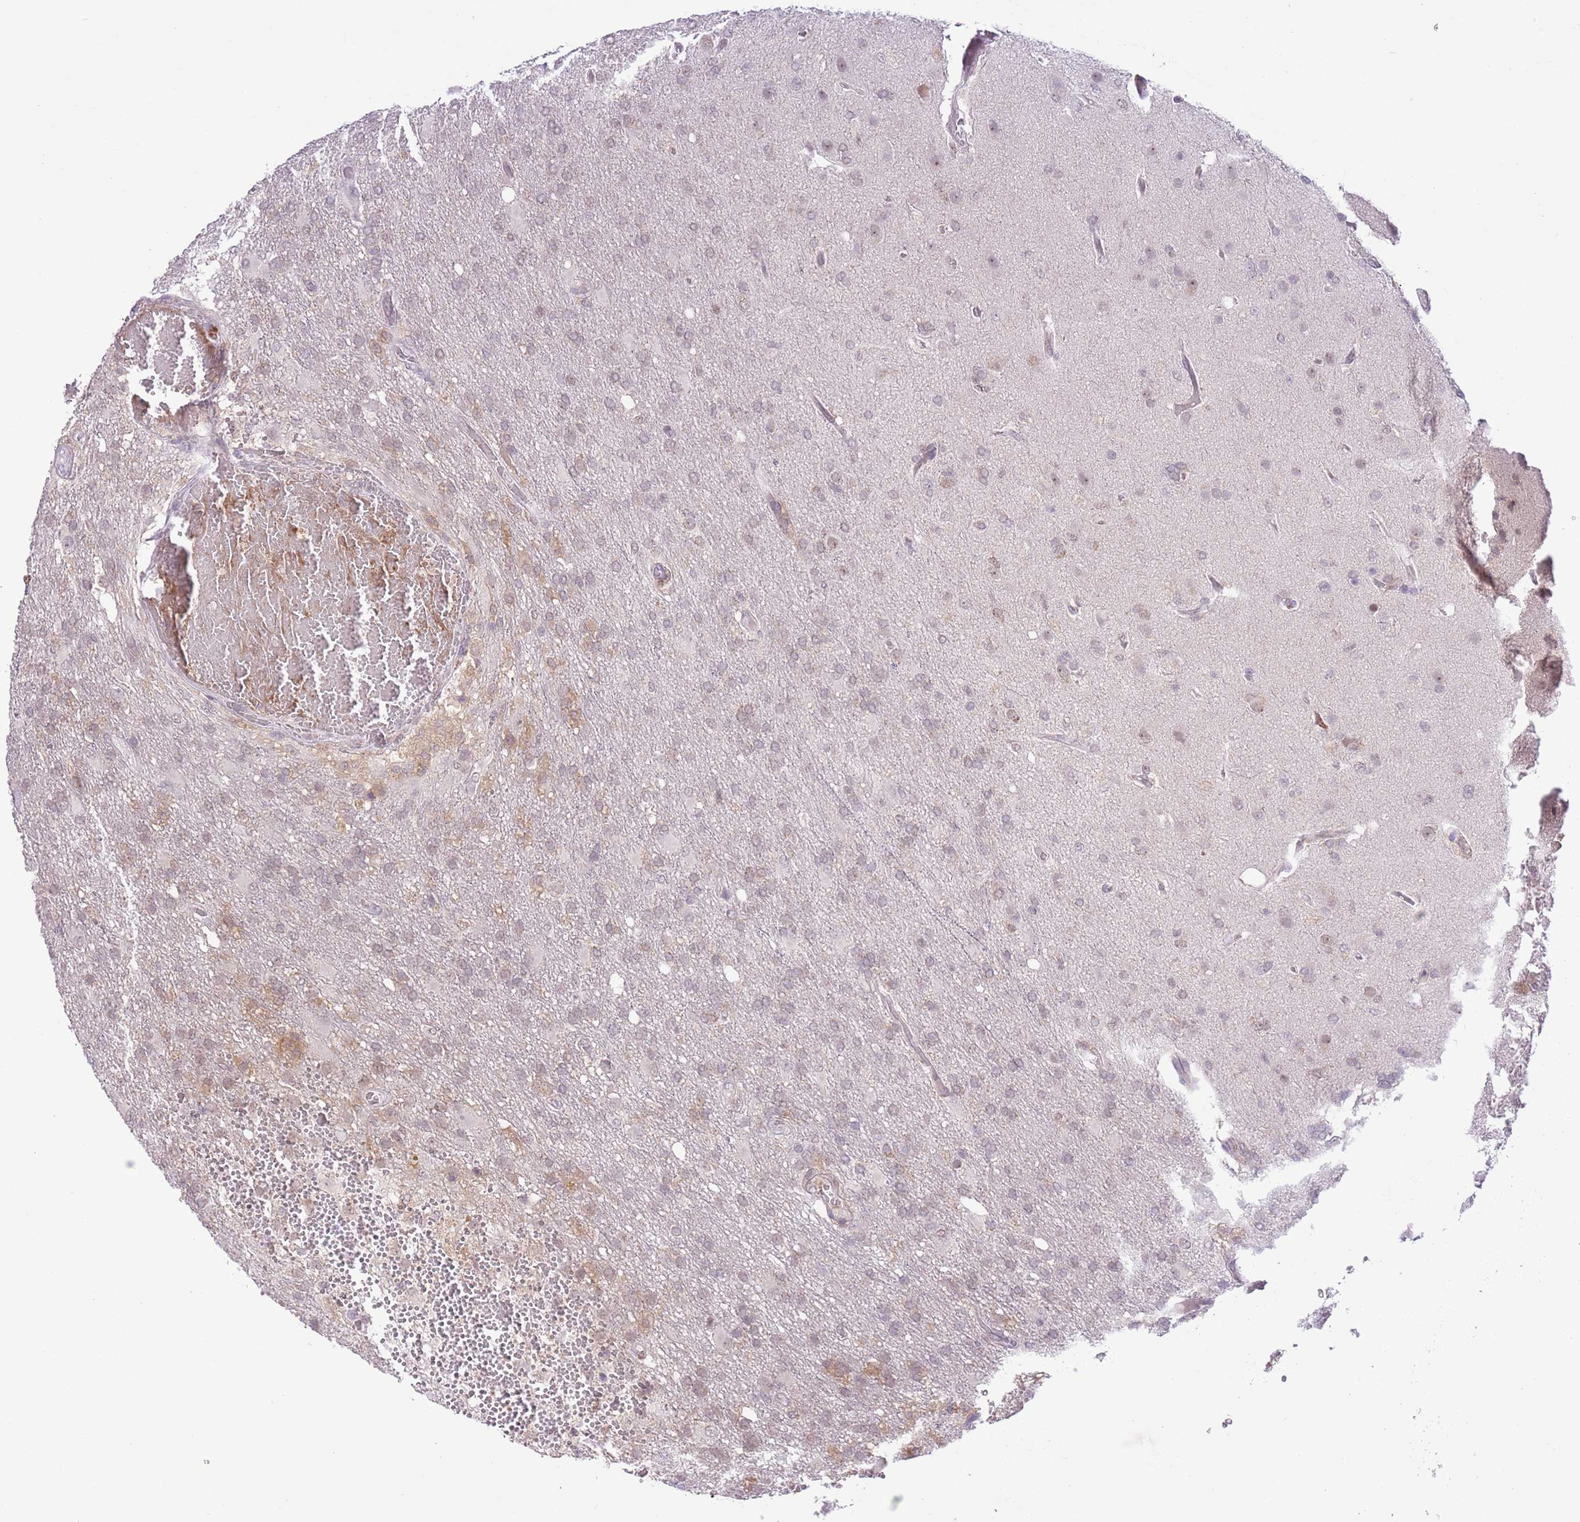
{"staining": {"intensity": "weak", "quantity": "25%-75%", "location": "cytoplasmic/membranous"}, "tissue": "glioma", "cell_type": "Tumor cells", "image_type": "cancer", "snomed": [{"axis": "morphology", "description": "Glioma, malignant, High grade"}, {"axis": "topography", "description": "Brain"}], "caption": "An IHC photomicrograph of neoplastic tissue is shown. Protein staining in brown labels weak cytoplasmic/membranous positivity in malignant glioma (high-grade) within tumor cells.", "gene": "GALK2", "patient": {"sex": "female", "age": 74}}